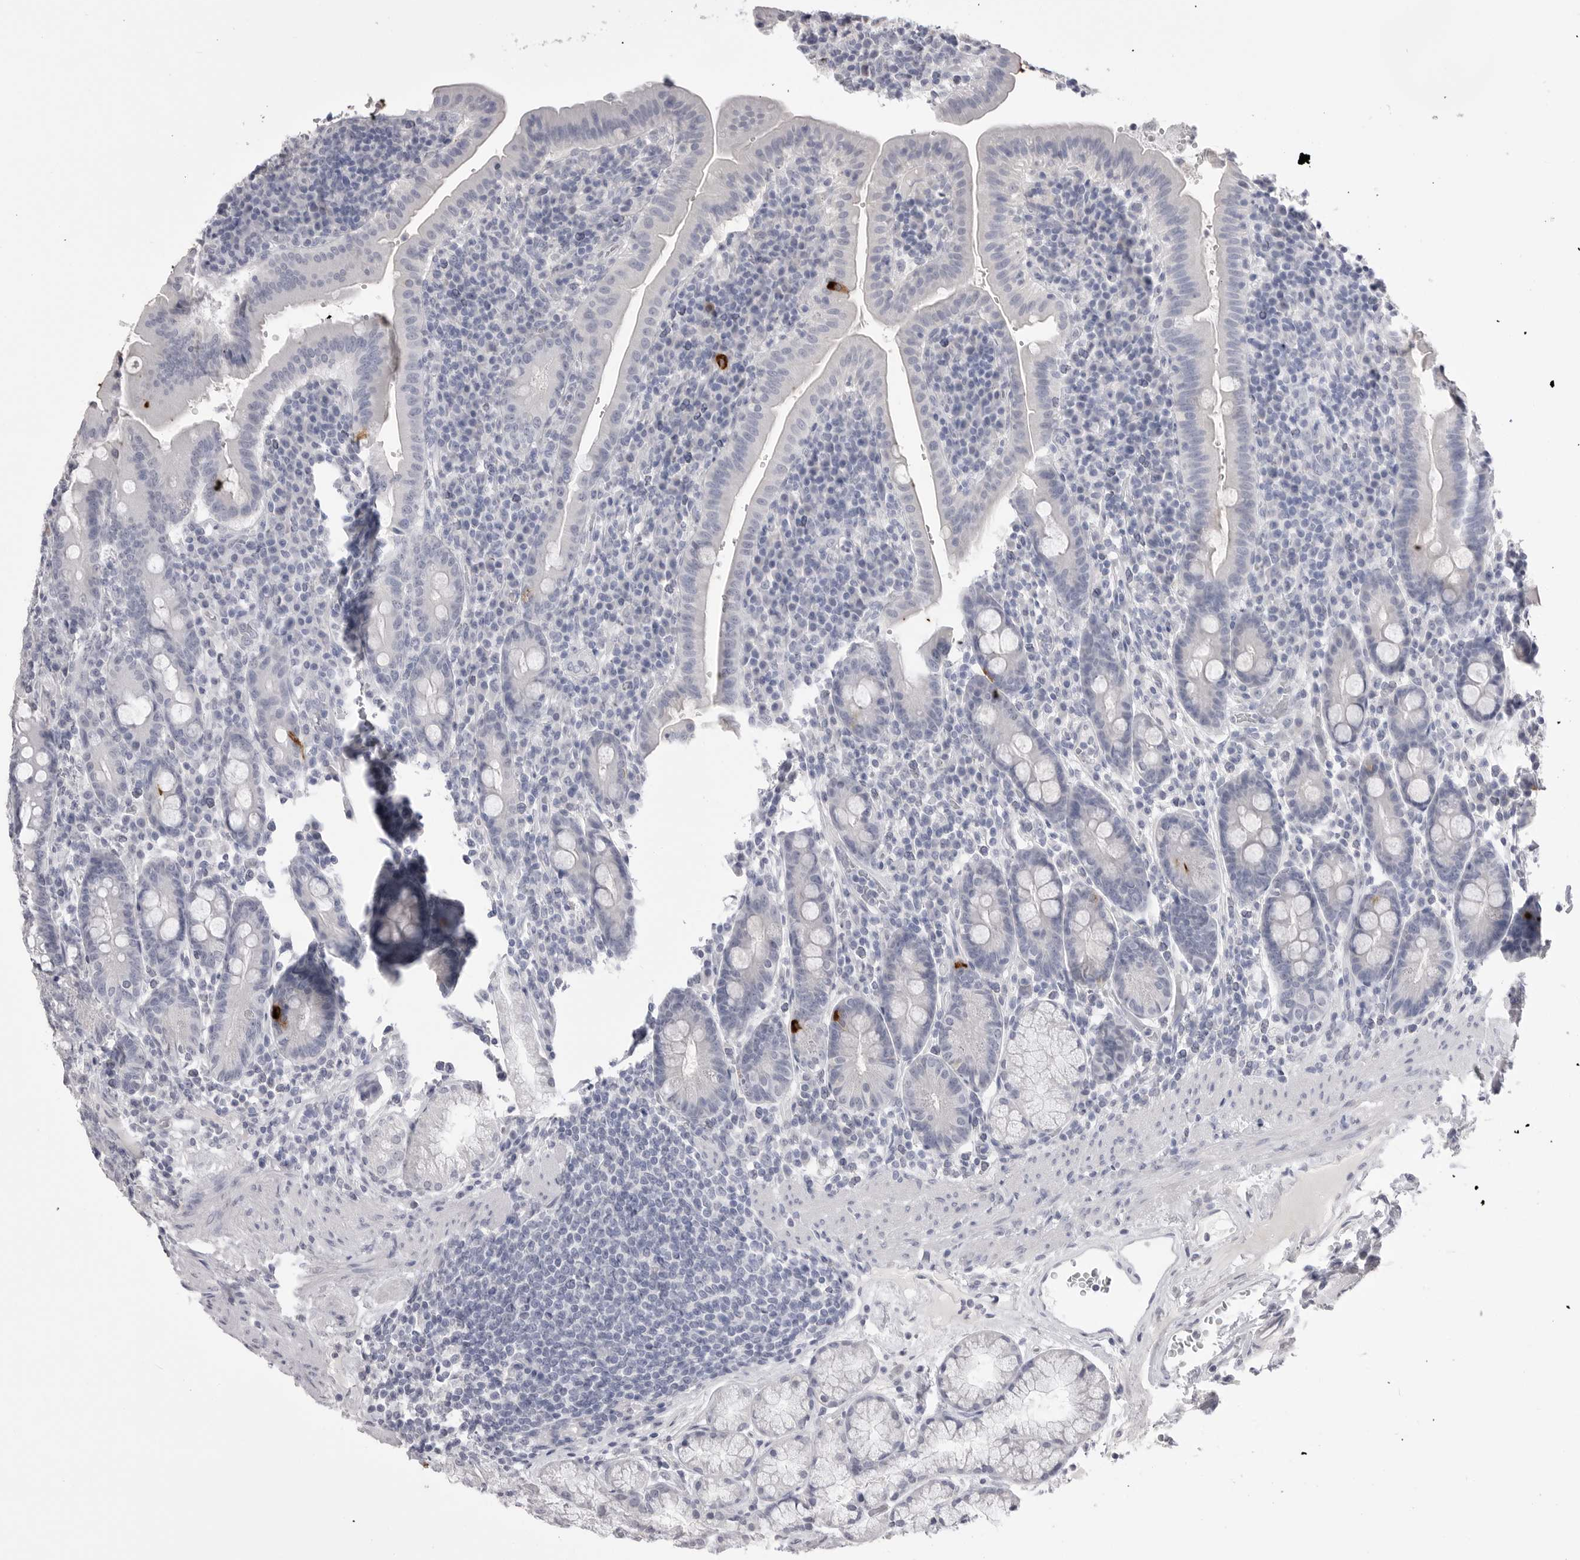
{"staining": {"intensity": "negative", "quantity": "none", "location": "none"}, "tissue": "duodenum", "cell_type": "Glandular cells", "image_type": "normal", "snomed": [{"axis": "morphology", "description": "Normal tissue, NOS"}, {"axis": "morphology", "description": "Adenocarcinoma, NOS"}, {"axis": "topography", "description": "Pancreas"}, {"axis": "topography", "description": "Duodenum"}], "caption": "DAB (3,3'-diaminobenzidine) immunohistochemical staining of normal duodenum reveals no significant positivity in glandular cells.", "gene": "CPB1", "patient": {"sex": "male", "age": 50}}